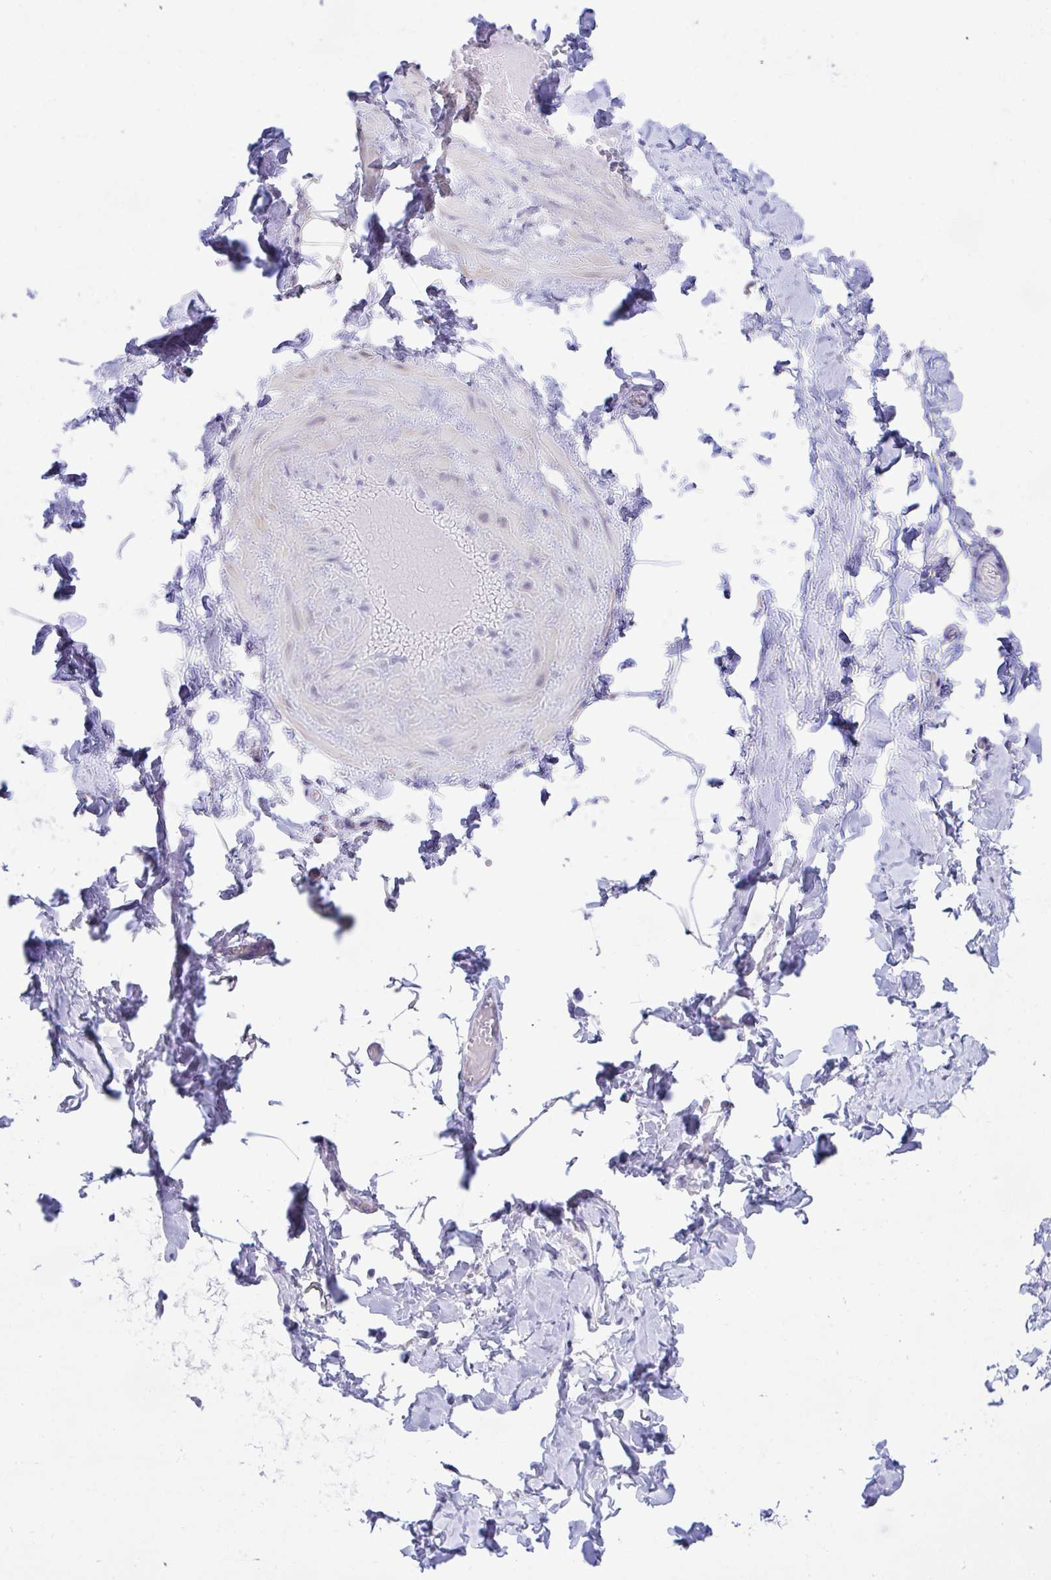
{"staining": {"intensity": "negative", "quantity": "none", "location": "none"}, "tissue": "adipose tissue", "cell_type": "Adipocytes", "image_type": "normal", "snomed": [{"axis": "morphology", "description": "Normal tissue, NOS"}, {"axis": "topography", "description": "Soft tissue"}, {"axis": "topography", "description": "Adipose tissue"}, {"axis": "topography", "description": "Vascular tissue"}, {"axis": "topography", "description": "Peripheral nerve tissue"}], "caption": "High magnification brightfield microscopy of benign adipose tissue stained with DAB (3,3'-diaminobenzidine) (brown) and counterstained with hematoxylin (blue): adipocytes show no significant positivity. (Brightfield microscopy of DAB (3,3'-diaminobenzidine) immunohistochemistry at high magnification).", "gene": "TMEM106B", "patient": {"sex": "male", "age": 29}}